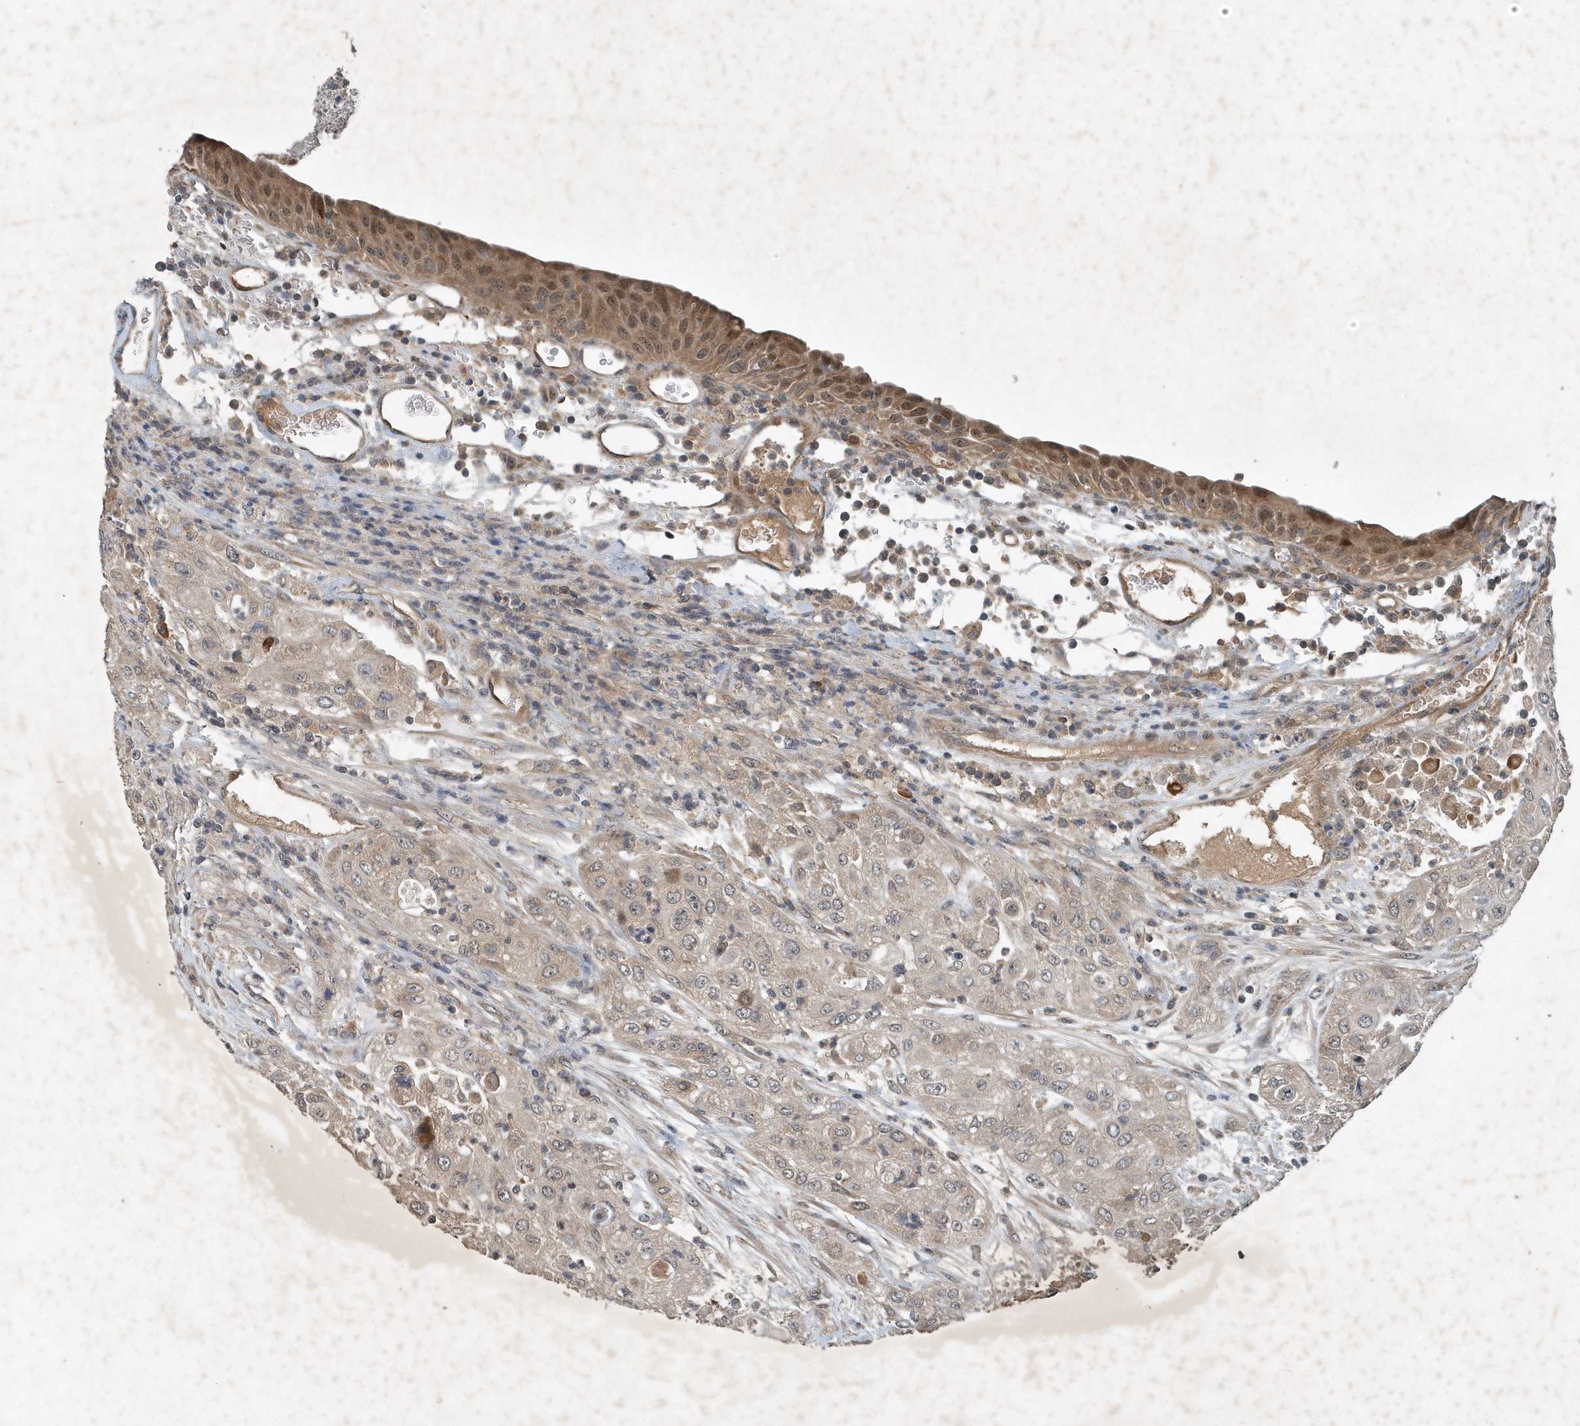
{"staining": {"intensity": "negative", "quantity": "none", "location": "none"}, "tissue": "urothelial cancer", "cell_type": "Tumor cells", "image_type": "cancer", "snomed": [{"axis": "morphology", "description": "Urothelial carcinoma, High grade"}, {"axis": "topography", "description": "Urinary bladder"}], "caption": "There is no significant expression in tumor cells of urothelial cancer.", "gene": "SCFD2", "patient": {"sex": "female", "age": 79}}